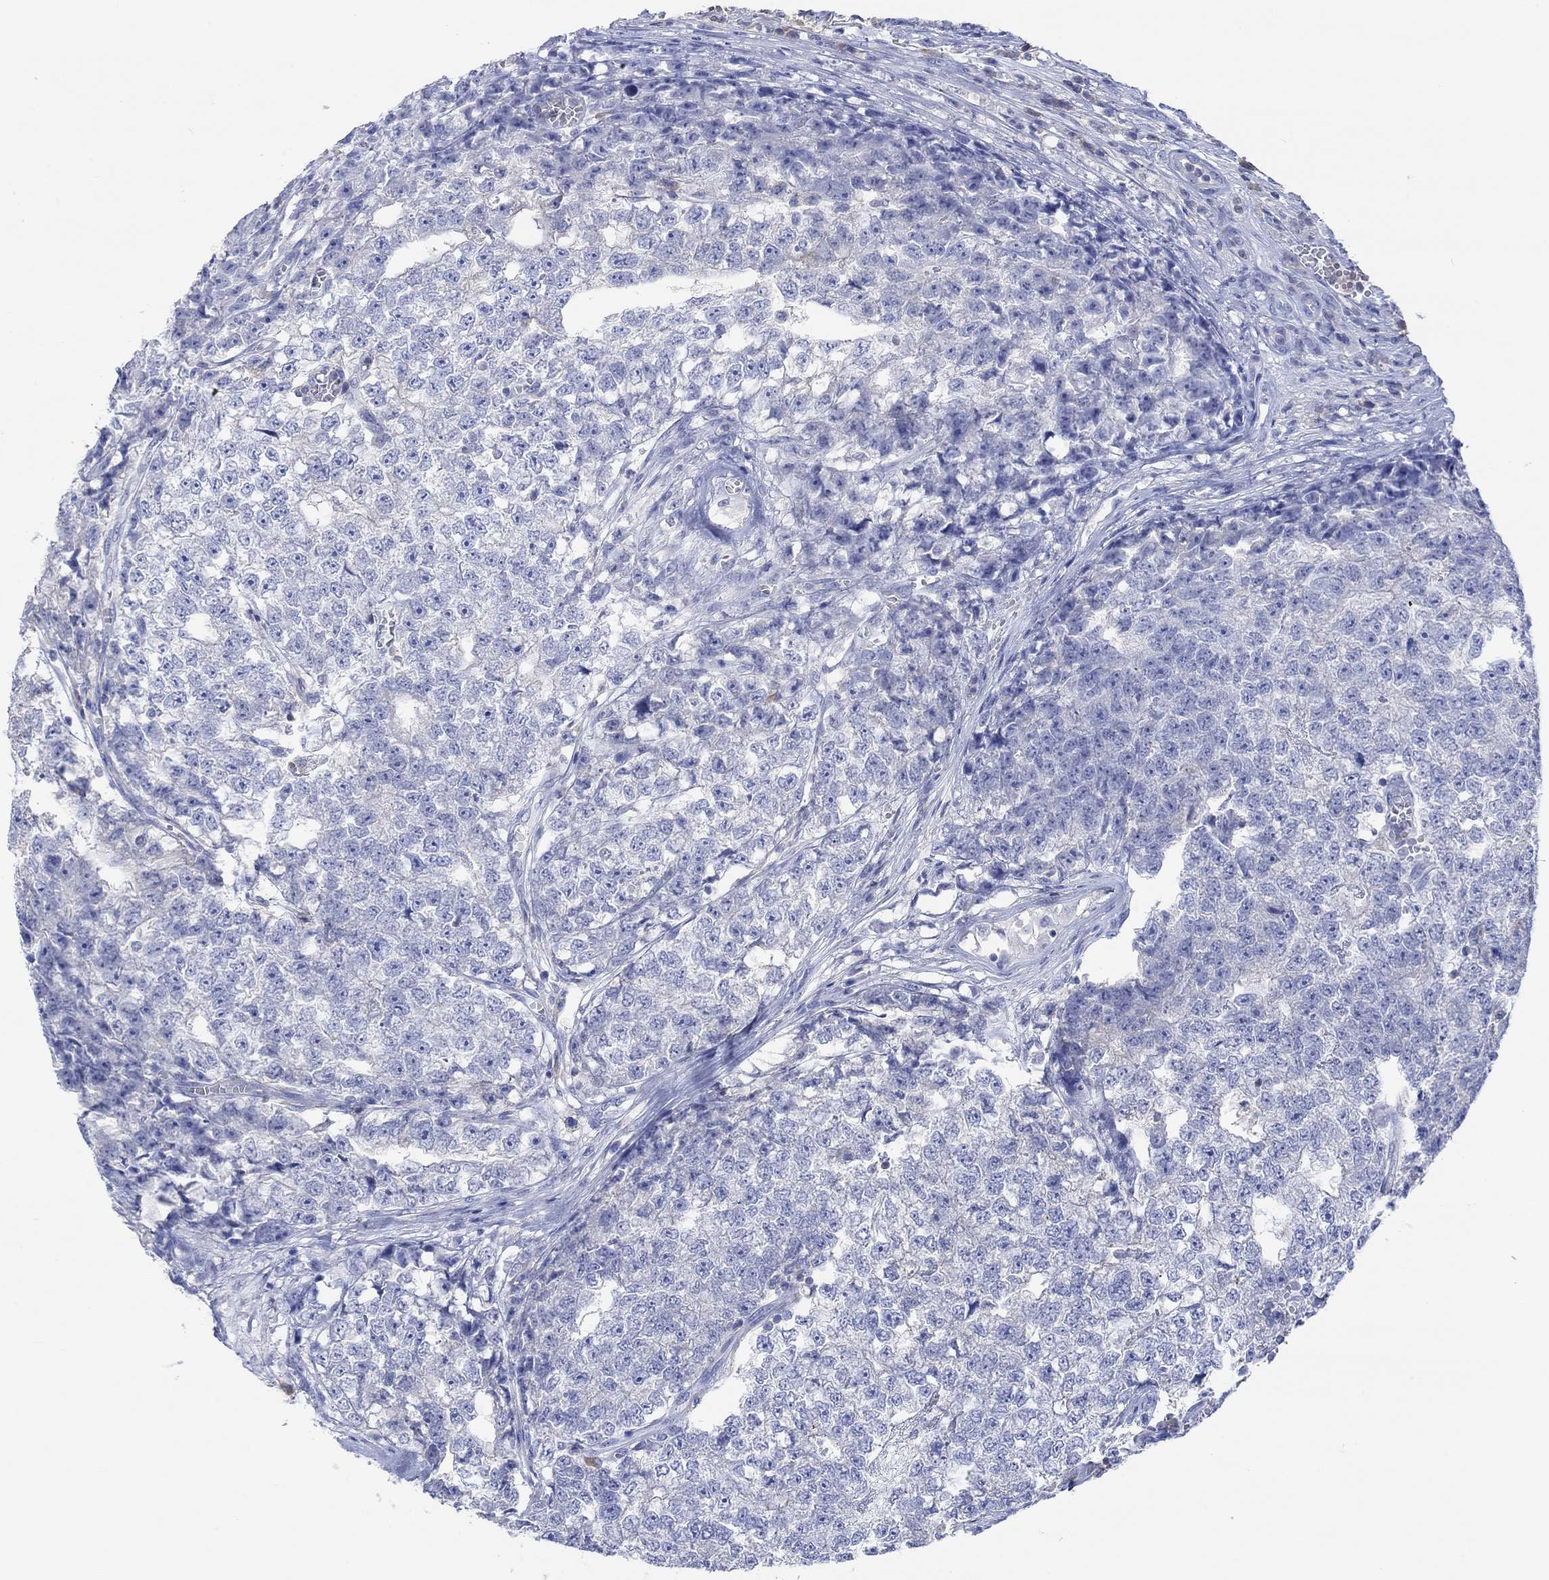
{"staining": {"intensity": "negative", "quantity": "none", "location": "none"}, "tissue": "testis cancer", "cell_type": "Tumor cells", "image_type": "cancer", "snomed": [{"axis": "morphology", "description": "Seminoma, NOS"}, {"axis": "morphology", "description": "Carcinoma, Embryonal, NOS"}, {"axis": "topography", "description": "Testis"}], "caption": "DAB immunohistochemical staining of human testis cancer (embryonal carcinoma) reveals no significant positivity in tumor cells. (DAB (3,3'-diaminobenzidine) immunohistochemistry visualized using brightfield microscopy, high magnification).", "gene": "GCM1", "patient": {"sex": "male", "age": 22}}